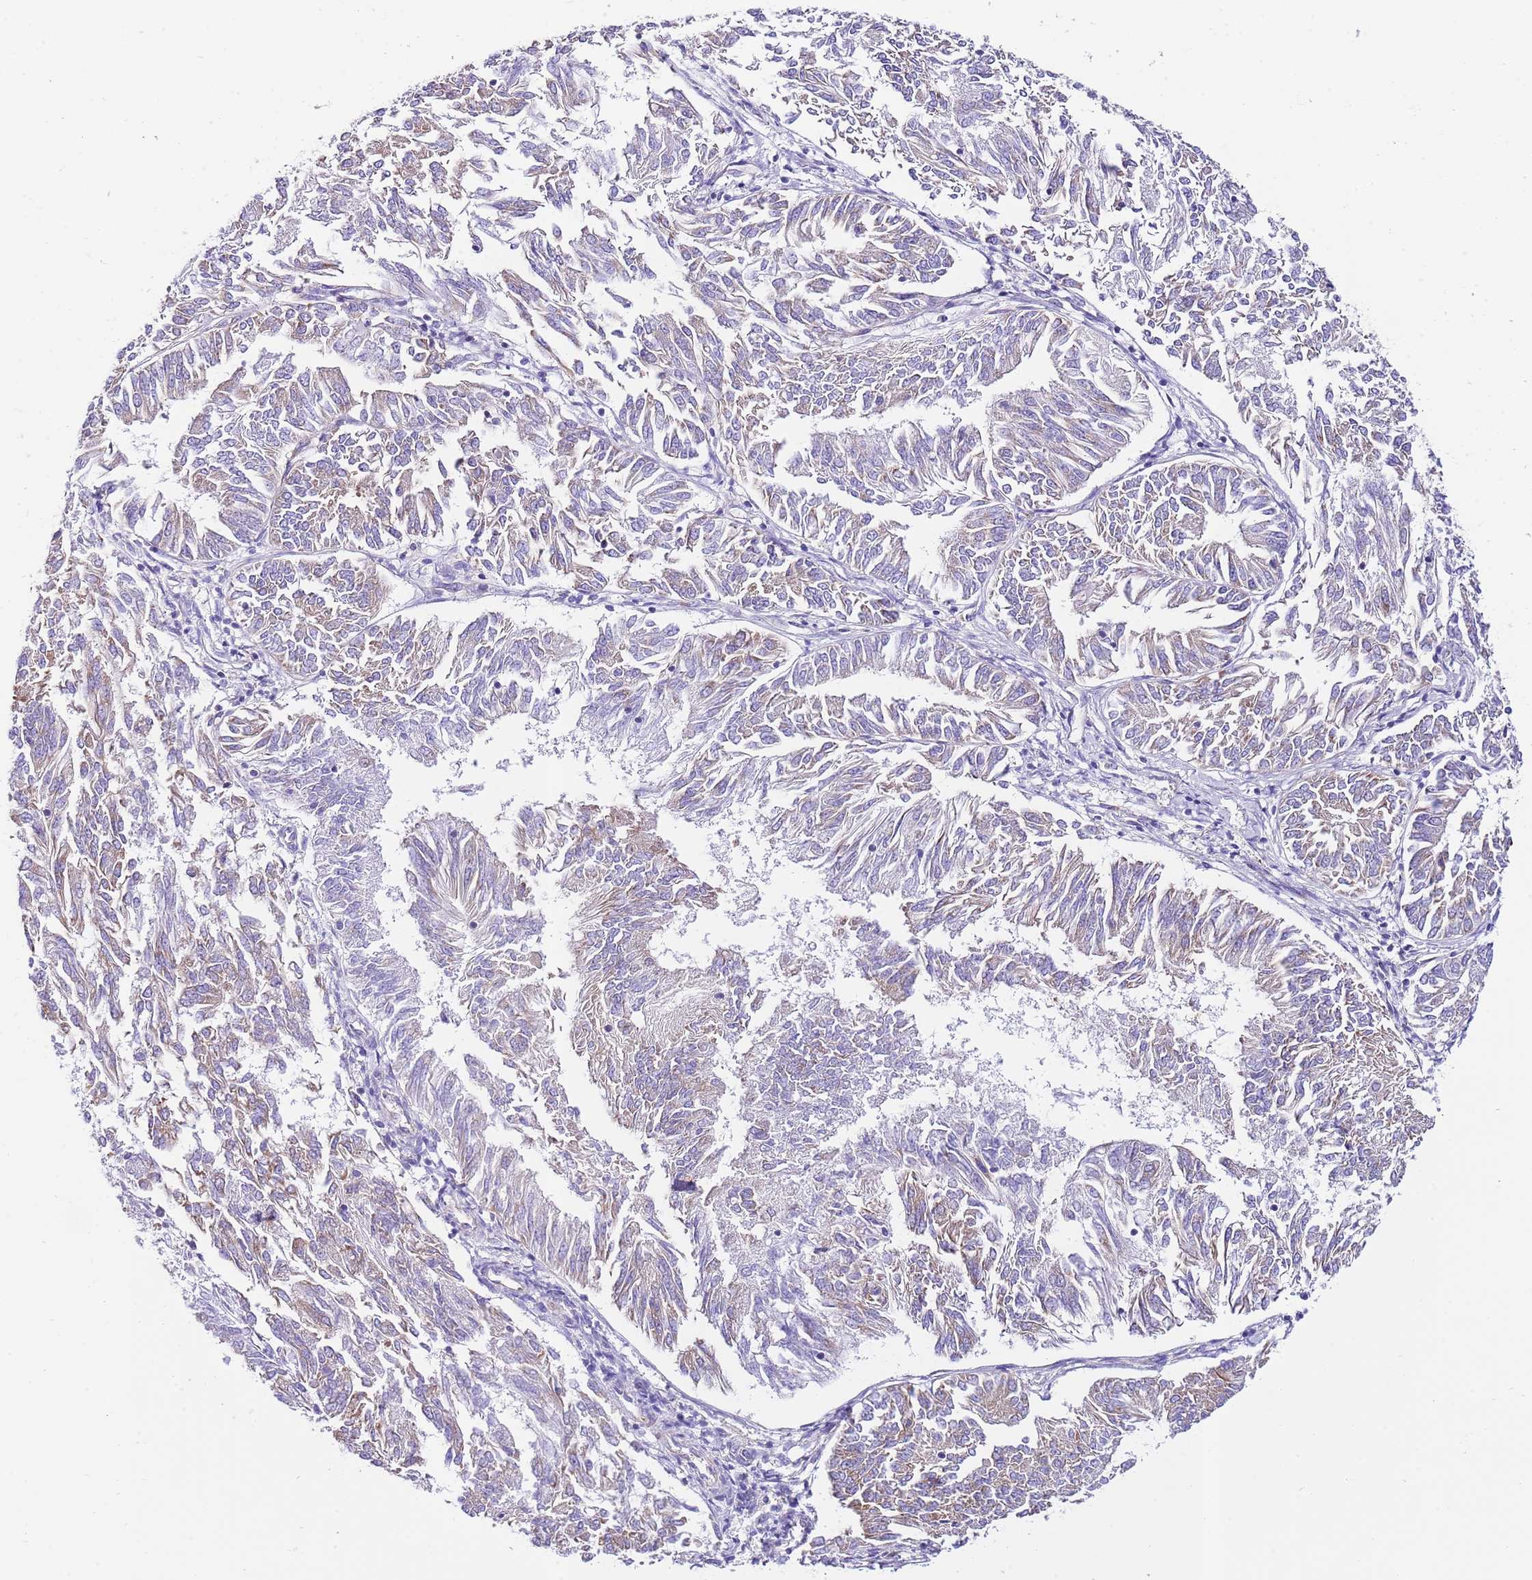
{"staining": {"intensity": "weak", "quantity": "25%-75%", "location": "cytoplasmic/membranous"}, "tissue": "endometrial cancer", "cell_type": "Tumor cells", "image_type": "cancer", "snomed": [{"axis": "morphology", "description": "Adenocarcinoma, NOS"}, {"axis": "topography", "description": "Endometrium"}], "caption": "High-power microscopy captured an IHC histopathology image of endometrial cancer (adenocarcinoma), revealing weak cytoplasmic/membranous expression in approximately 25%-75% of tumor cells. (Brightfield microscopy of DAB IHC at high magnification).", "gene": "RPS10", "patient": {"sex": "female", "age": 58}}